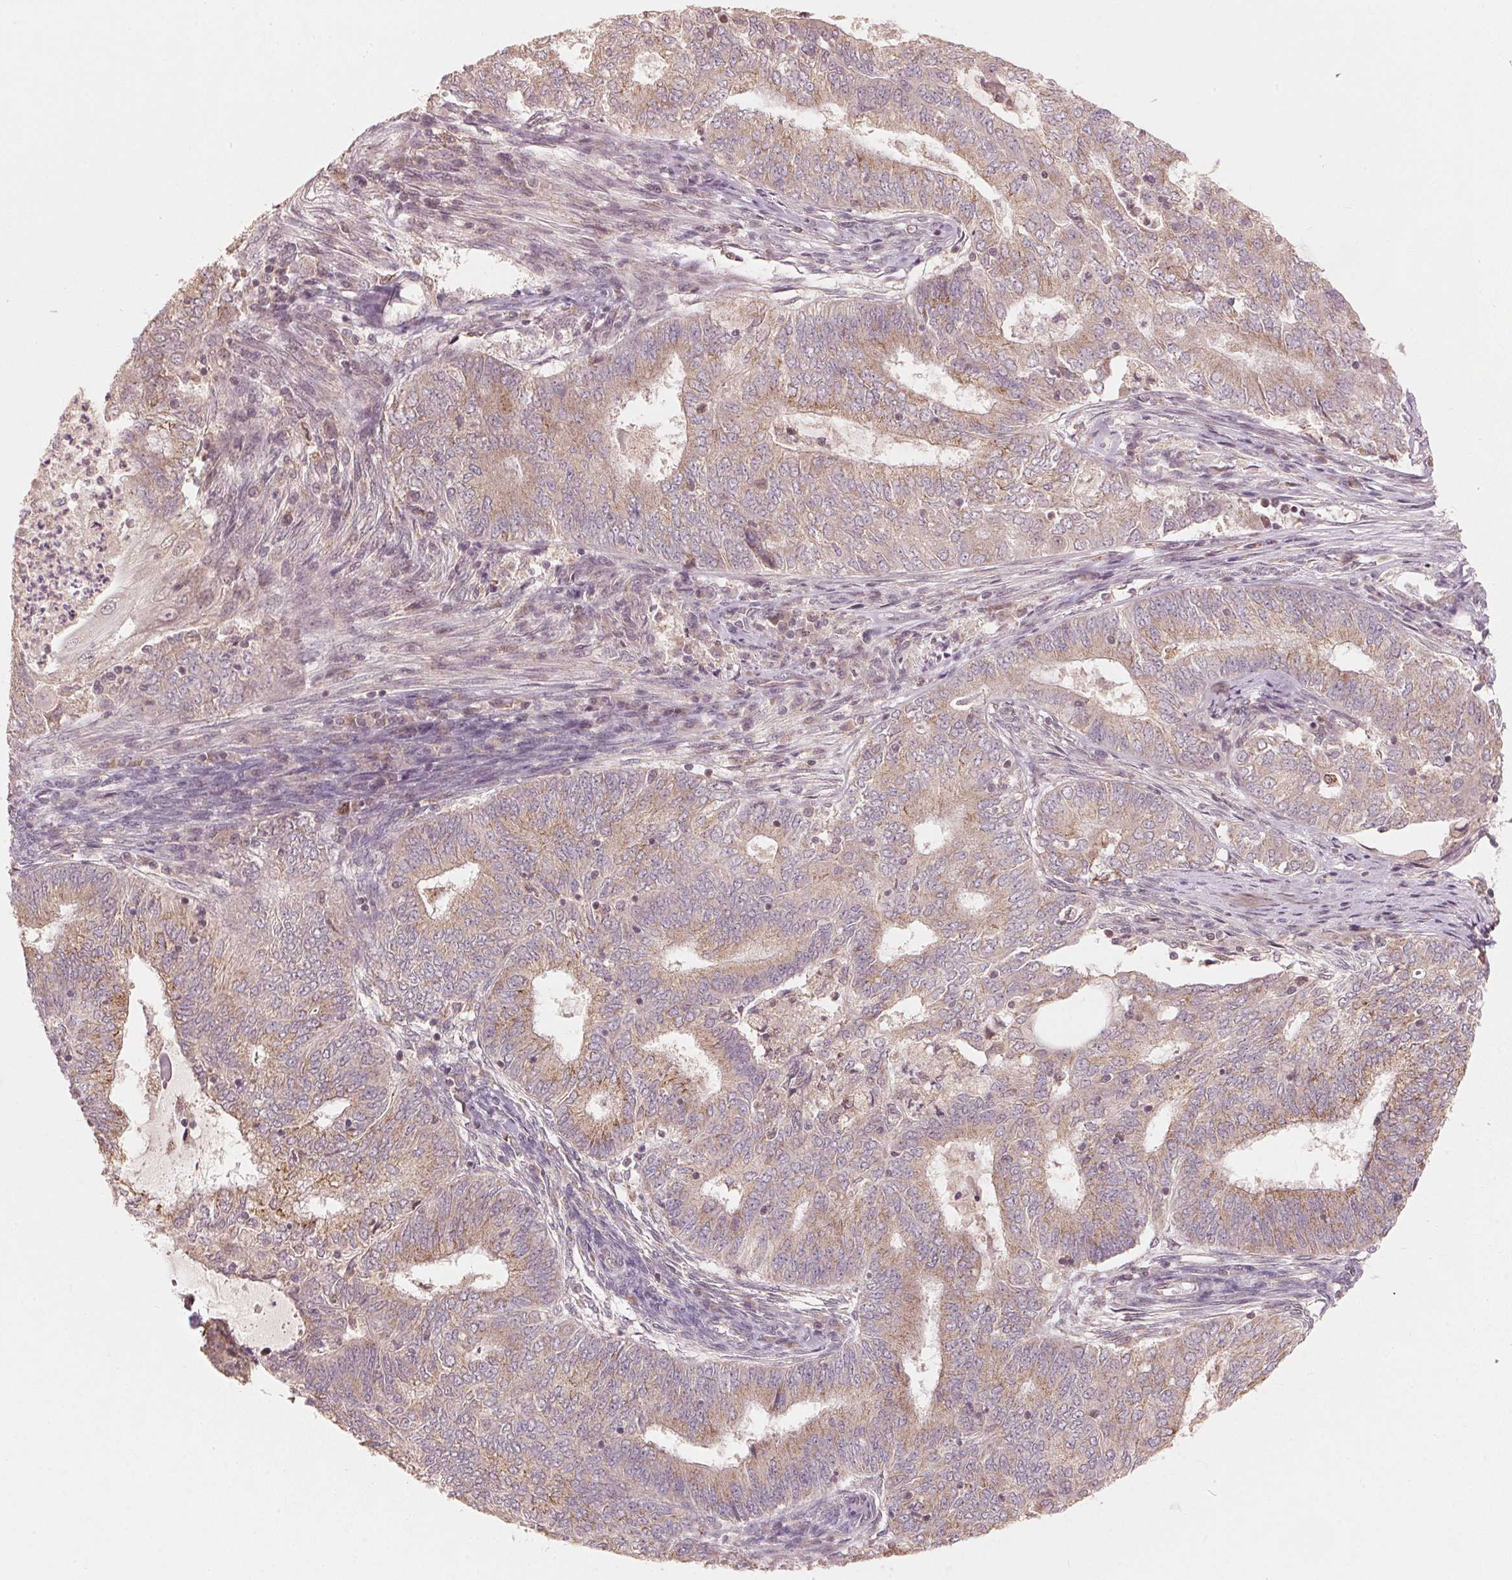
{"staining": {"intensity": "weak", "quantity": ">75%", "location": "cytoplasmic/membranous"}, "tissue": "endometrial cancer", "cell_type": "Tumor cells", "image_type": "cancer", "snomed": [{"axis": "morphology", "description": "Adenocarcinoma, NOS"}, {"axis": "topography", "description": "Endometrium"}], "caption": "Human endometrial cancer (adenocarcinoma) stained for a protein (brown) exhibits weak cytoplasmic/membranous positive positivity in approximately >75% of tumor cells.", "gene": "C2orf73", "patient": {"sex": "female", "age": 62}}